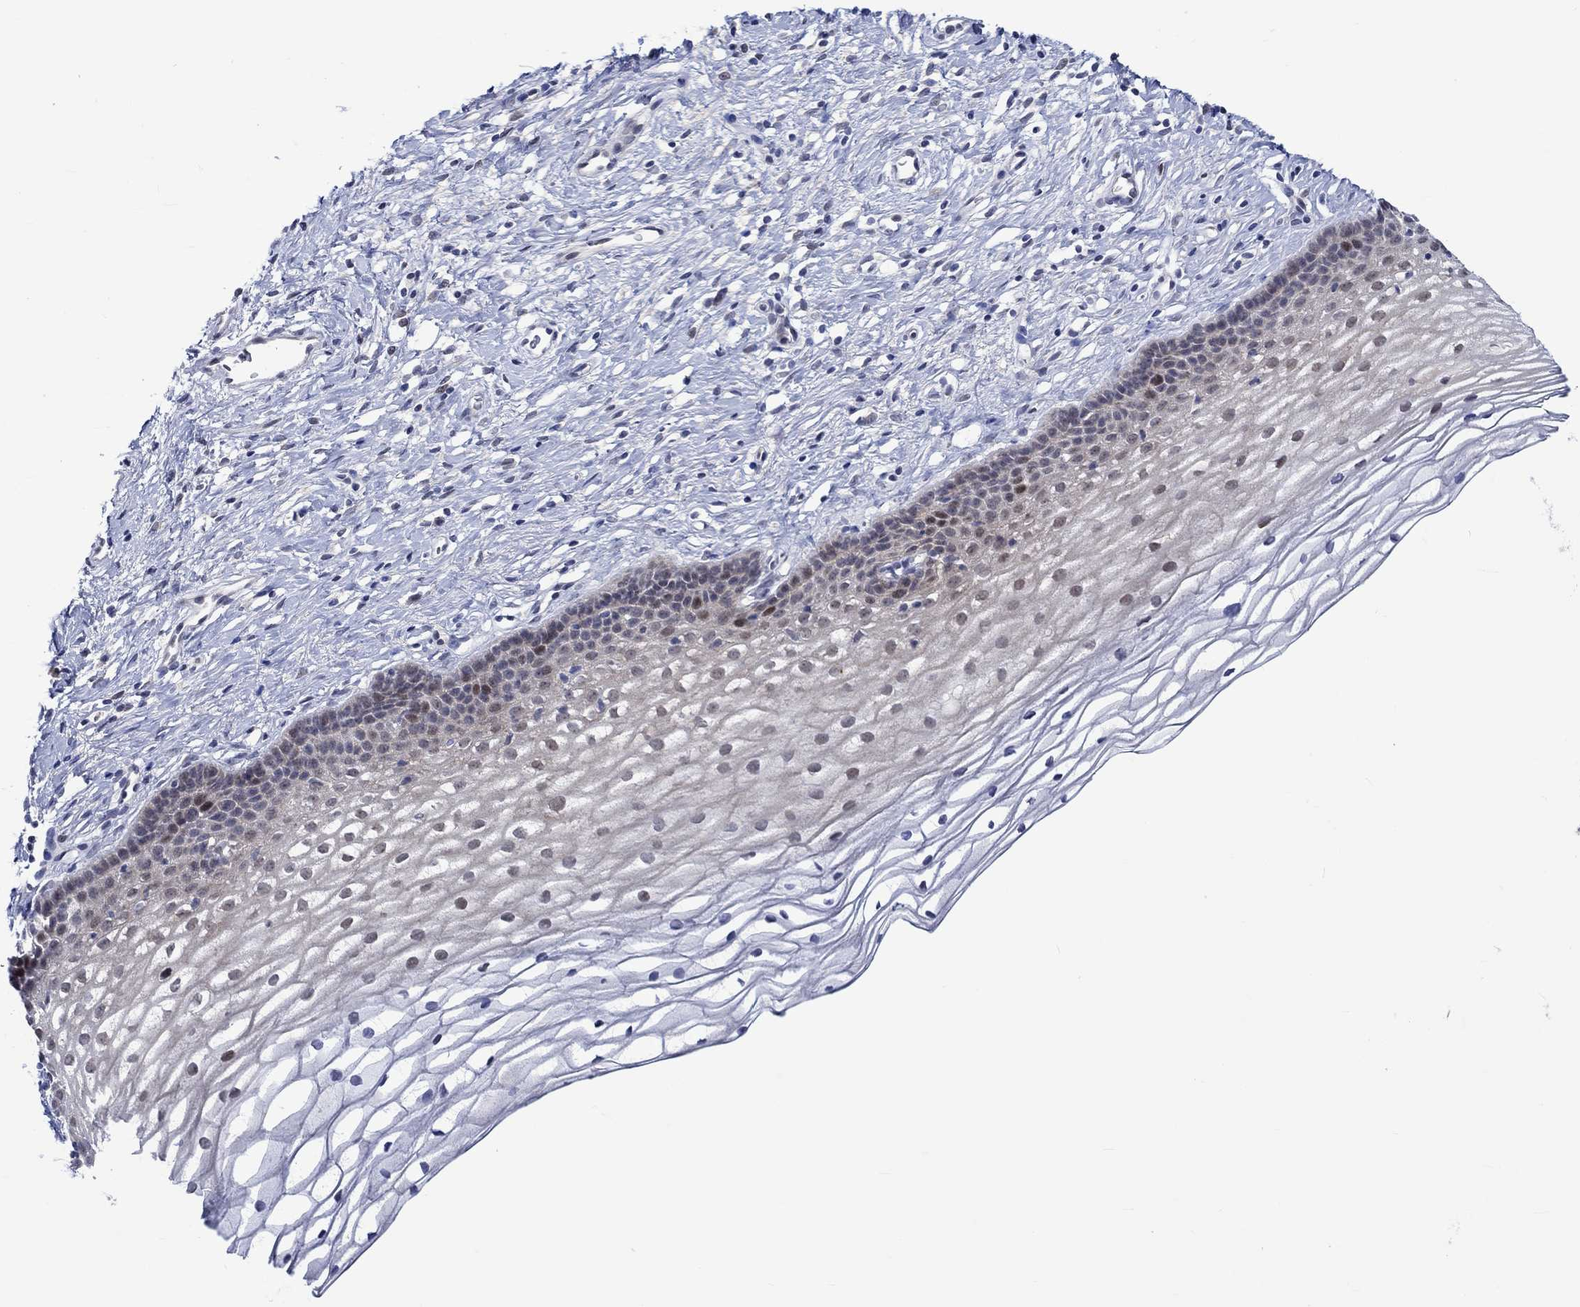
{"staining": {"intensity": "negative", "quantity": "none", "location": "none"}, "tissue": "cervix", "cell_type": "Glandular cells", "image_type": "normal", "snomed": [{"axis": "morphology", "description": "Normal tissue, NOS"}, {"axis": "topography", "description": "Cervix"}], "caption": "A histopathology image of cervix stained for a protein reveals no brown staining in glandular cells.", "gene": "E2F8", "patient": {"sex": "female", "age": 39}}